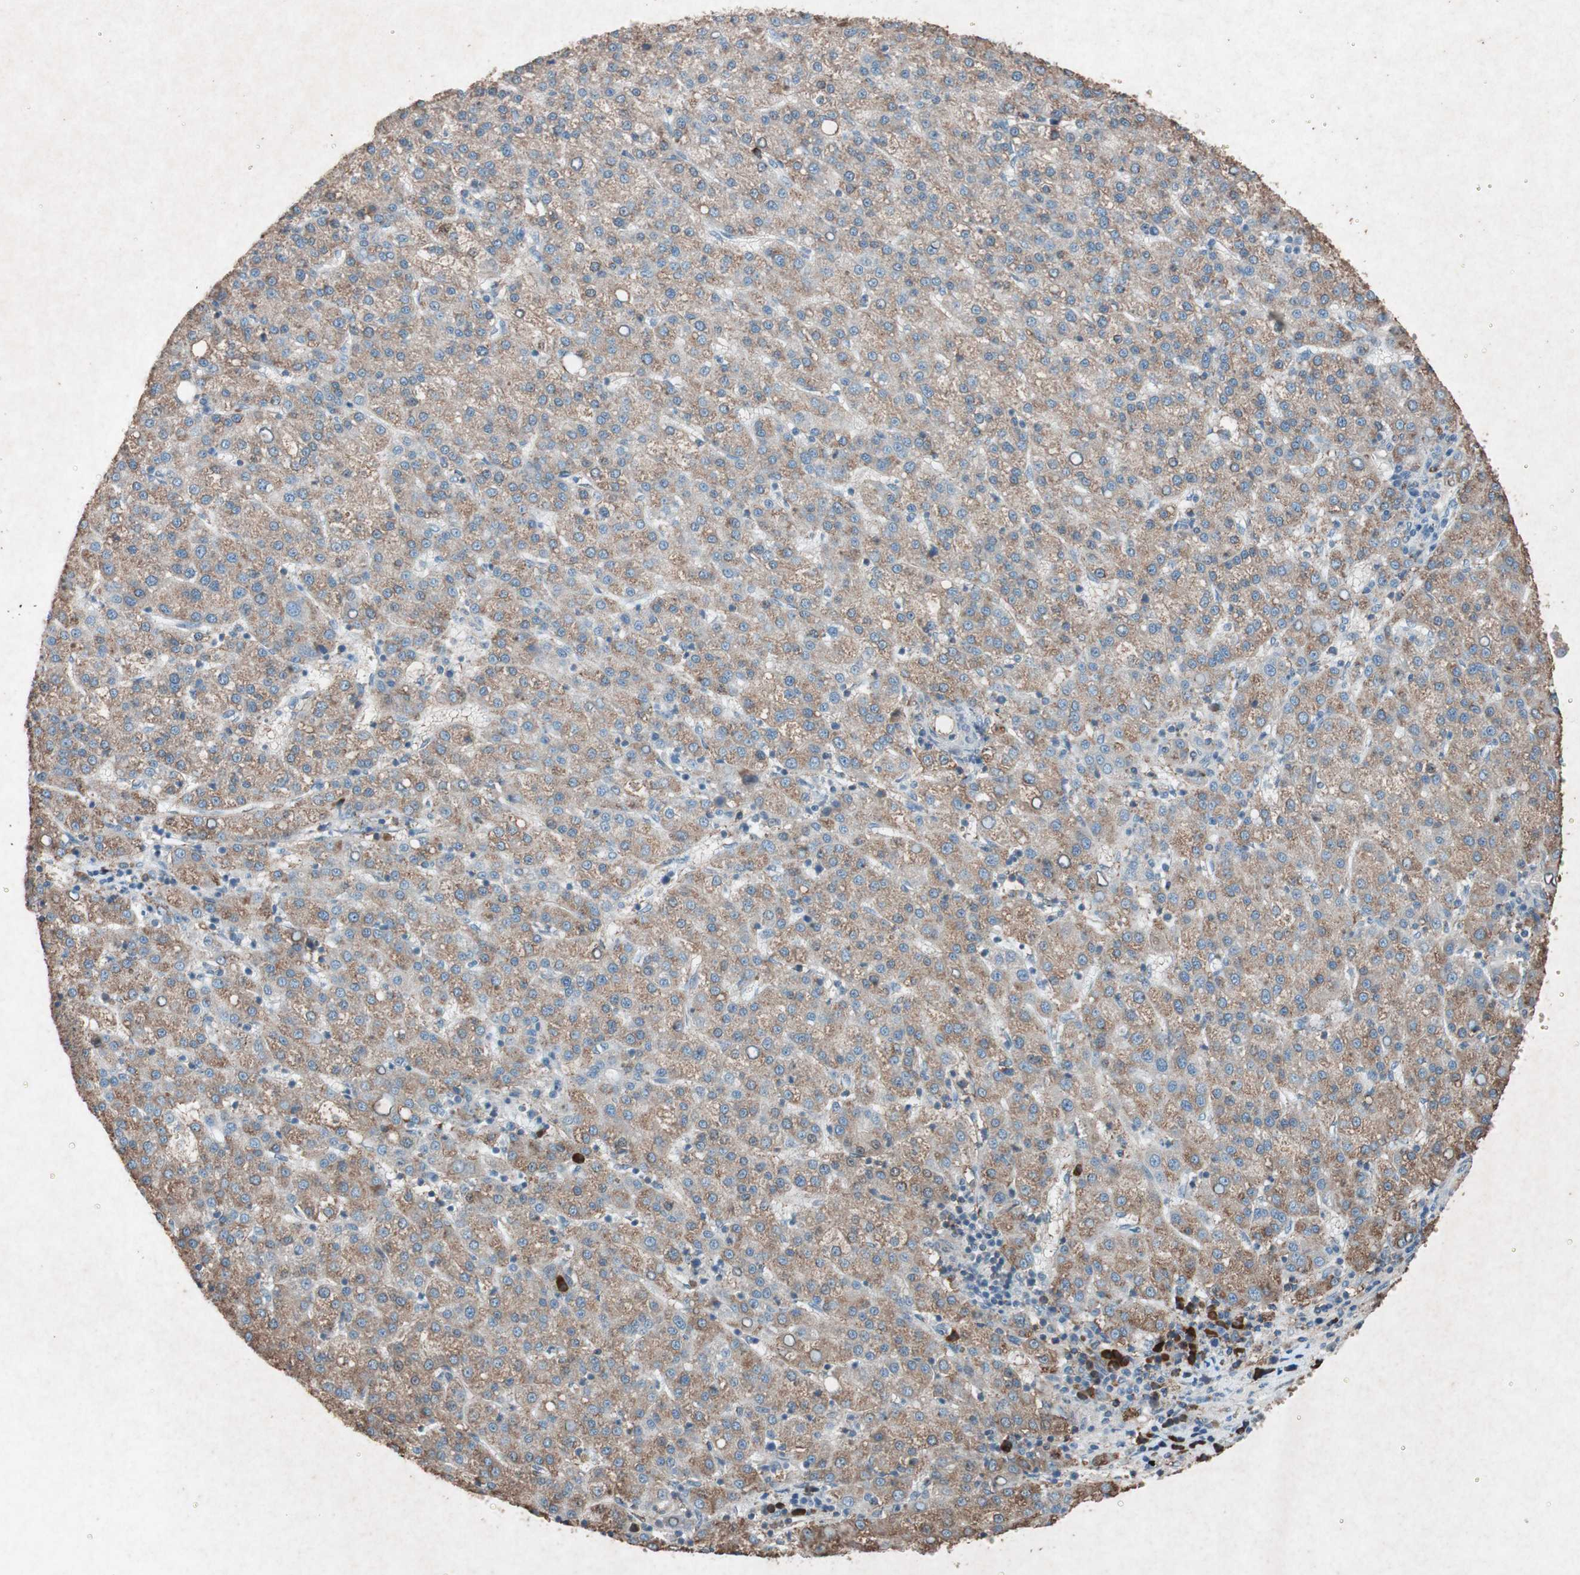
{"staining": {"intensity": "moderate", "quantity": ">75%", "location": "cytoplasmic/membranous"}, "tissue": "liver cancer", "cell_type": "Tumor cells", "image_type": "cancer", "snomed": [{"axis": "morphology", "description": "Carcinoma, Hepatocellular, NOS"}, {"axis": "topography", "description": "Liver"}], "caption": "Liver cancer (hepatocellular carcinoma) was stained to show a protein in brown. There is medium levels of moderate cytoplasmic/membranous expression in about >75% of tumor cells.", "gene": "GRB7", "patient": {"sex": "female", "age": 58}}